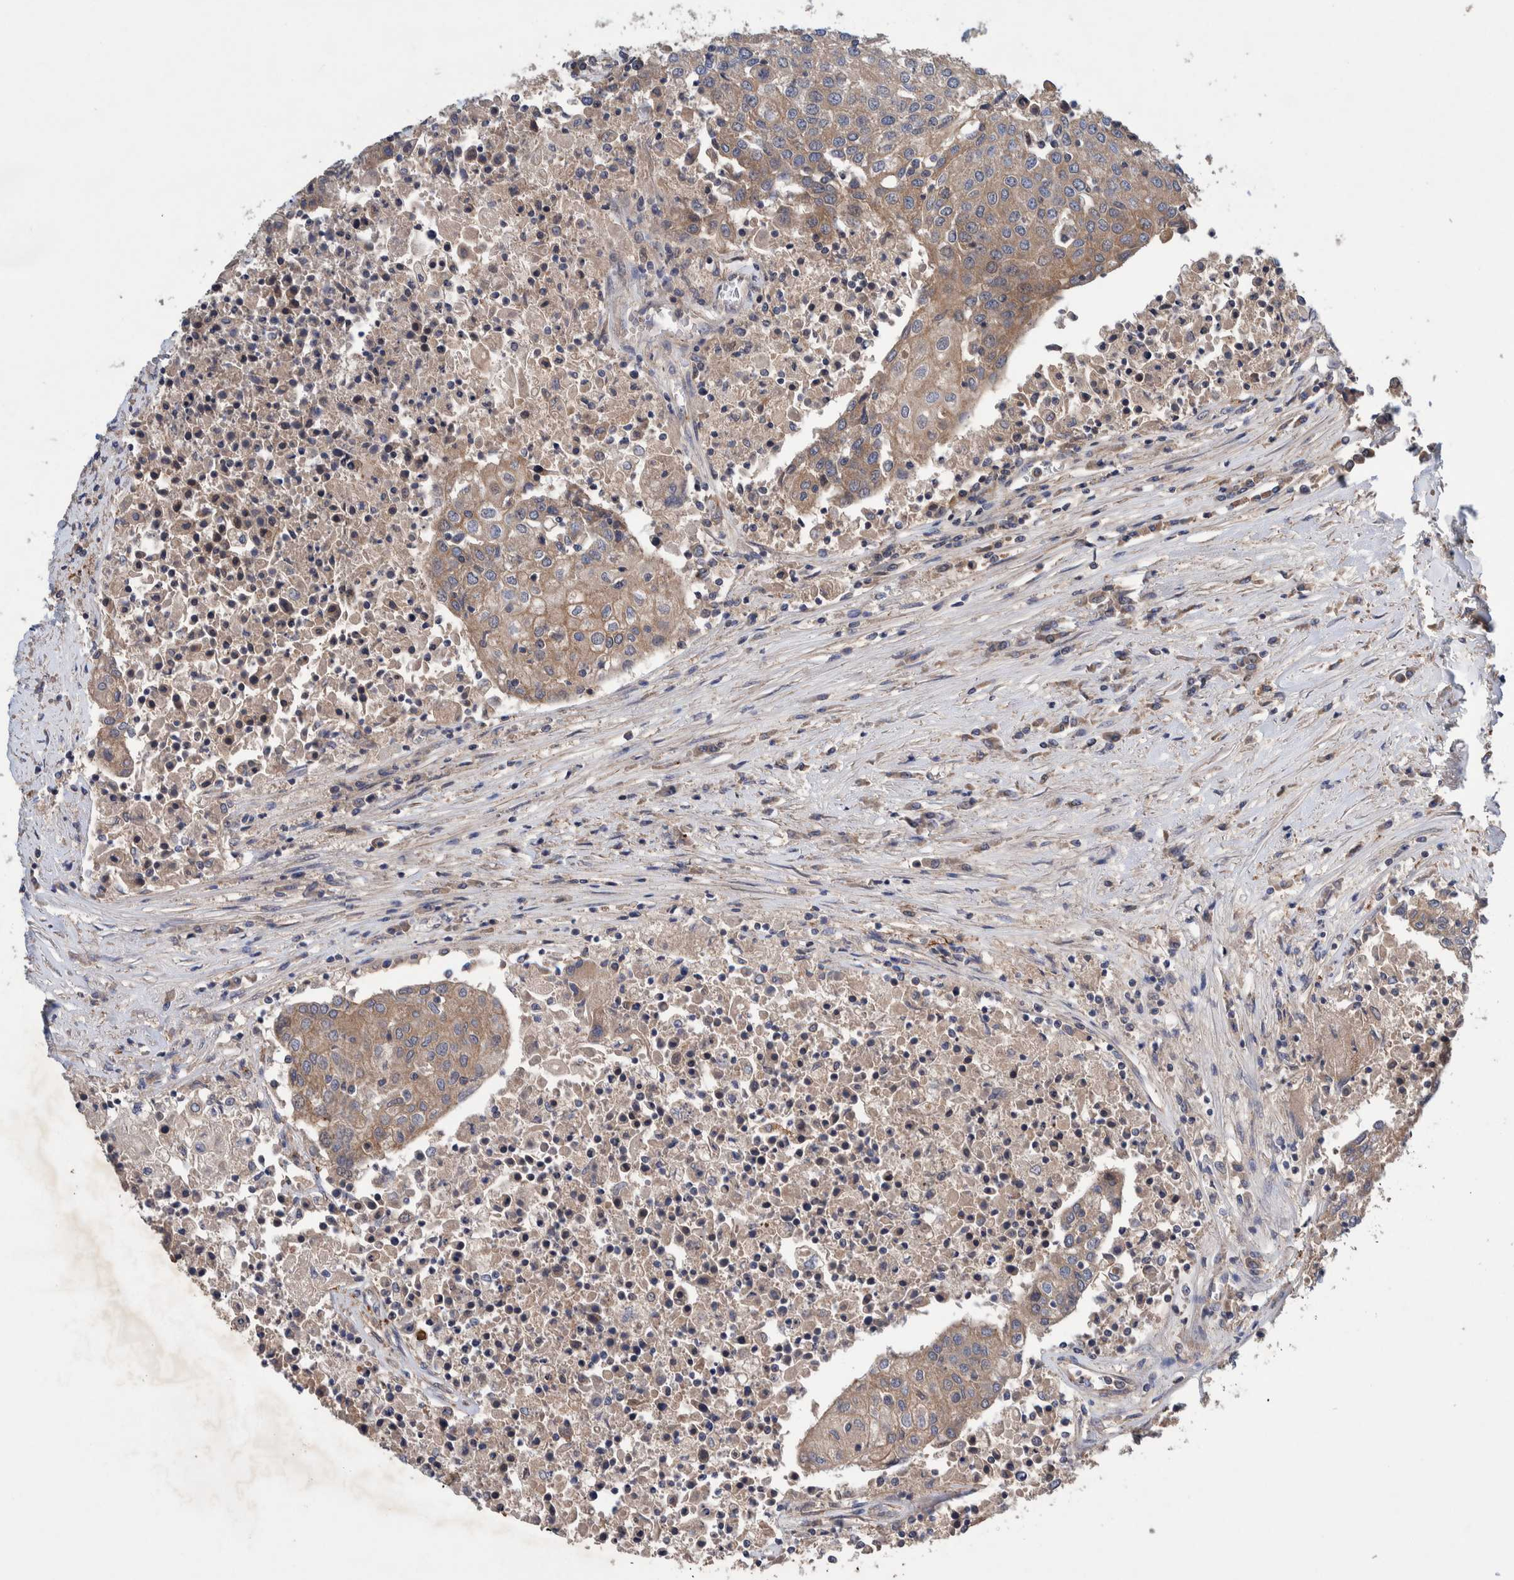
{"staining": {"intensity": "weak", "quantity": ">75%", "location": "cytoplasmic/membranous"}, "tissue": "urothelial cancer", "cell_type": "Tumor cells", "image_type": "cancer", "snomed": [{"axis": "morphology", "description": "Urothelial carcinoma, High grade"}, {"axis": "topography", "description": "Urinary bladder"}], "caption": "Protein expression analysis of human high-grade urothelial carcinoma reveals weak cytoplasmic/membranous staining in approximately >75% of tumor cells.", "gene": "PIK3R6", "patient": {"sex": "female", "age": 85}}